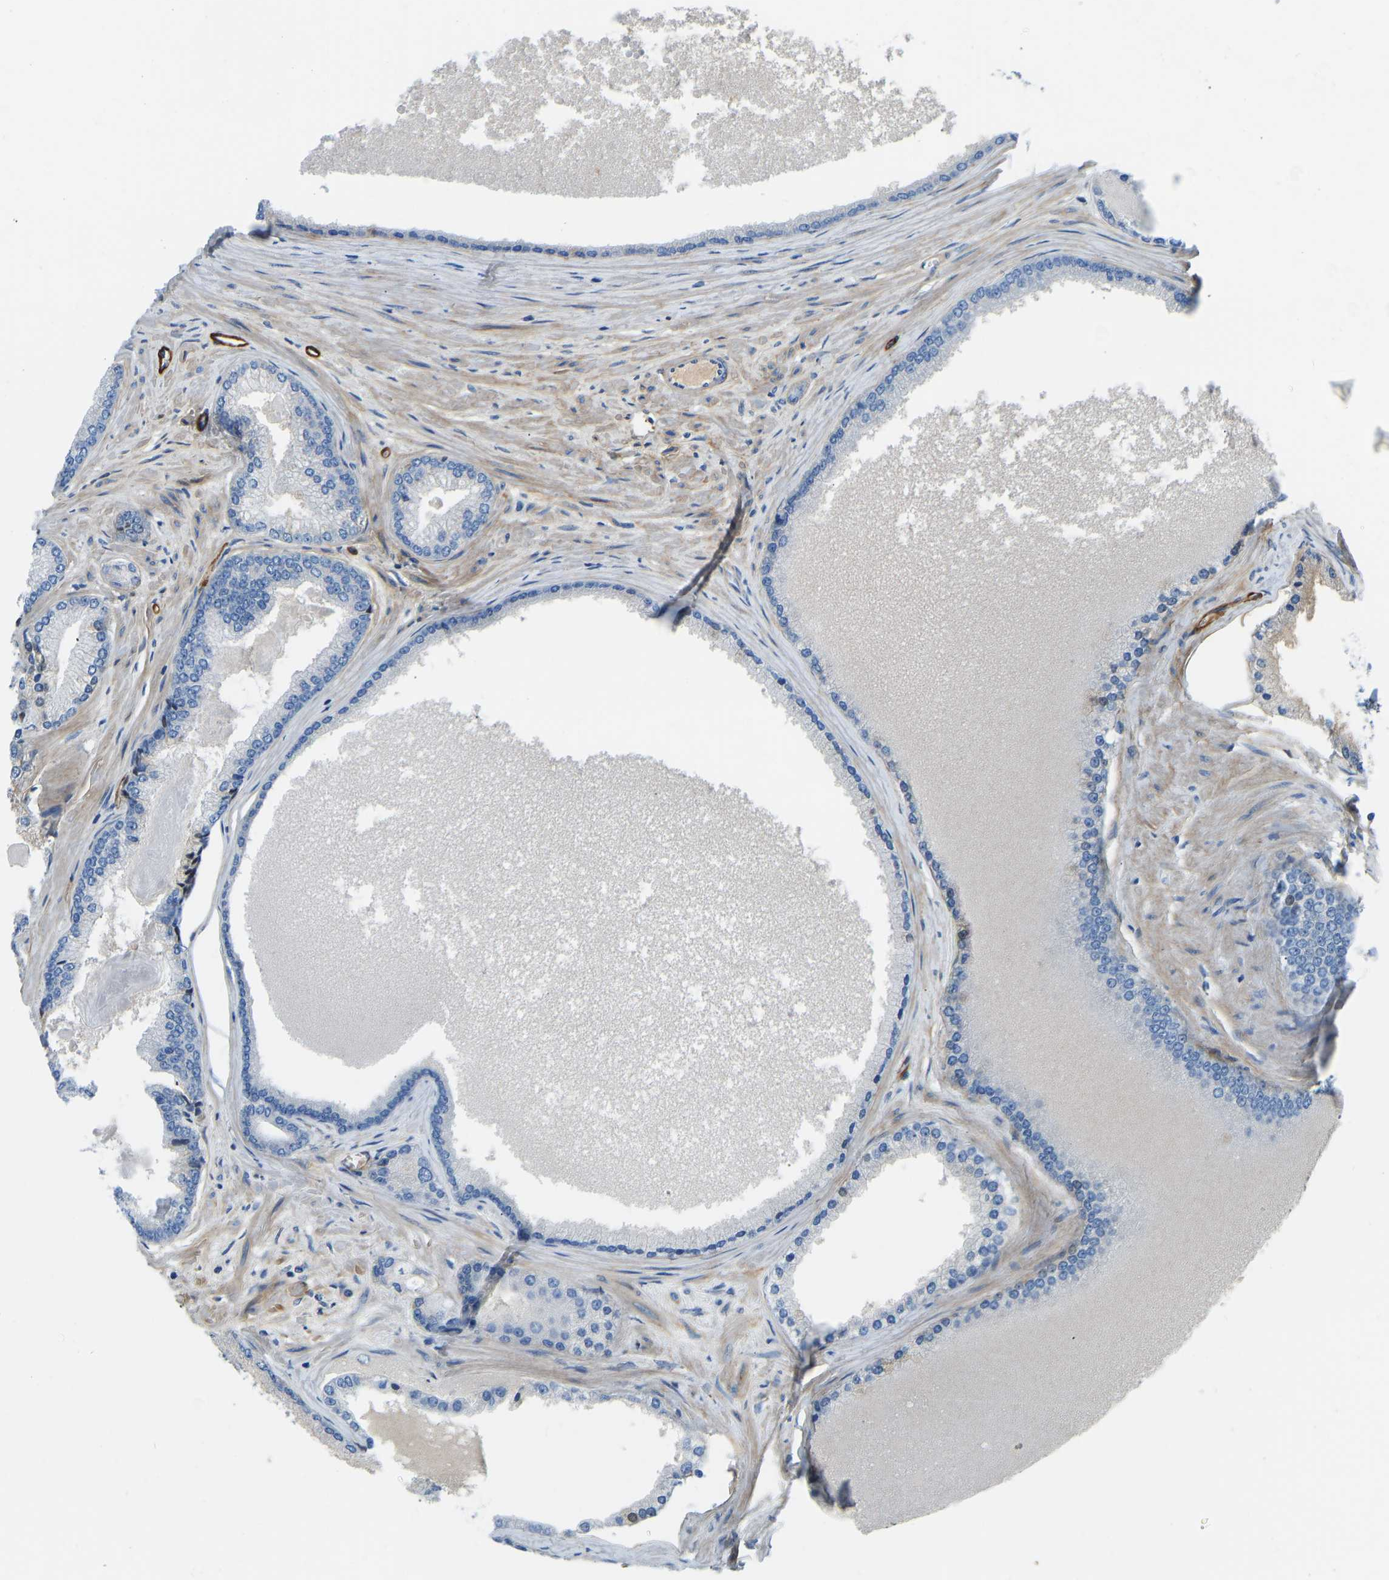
{"staining": {"intensity": "negative", "quantity": "none", "location": "none"}, "tissue": "prostate cancer", "cell_type": "Tumor cells", "image_type": "cancer", "snomed": [{"axis": "morphology", "description": "Adenocarcinoma, High grade"}, {"axis": "topography", "description": "Prostate"}], "caption": "An image of prostate cancer stained for a protein displays no brown staining in tumor cells.", "gene": "COL15A1", "patient": {"sex": "male", "age": 61}}